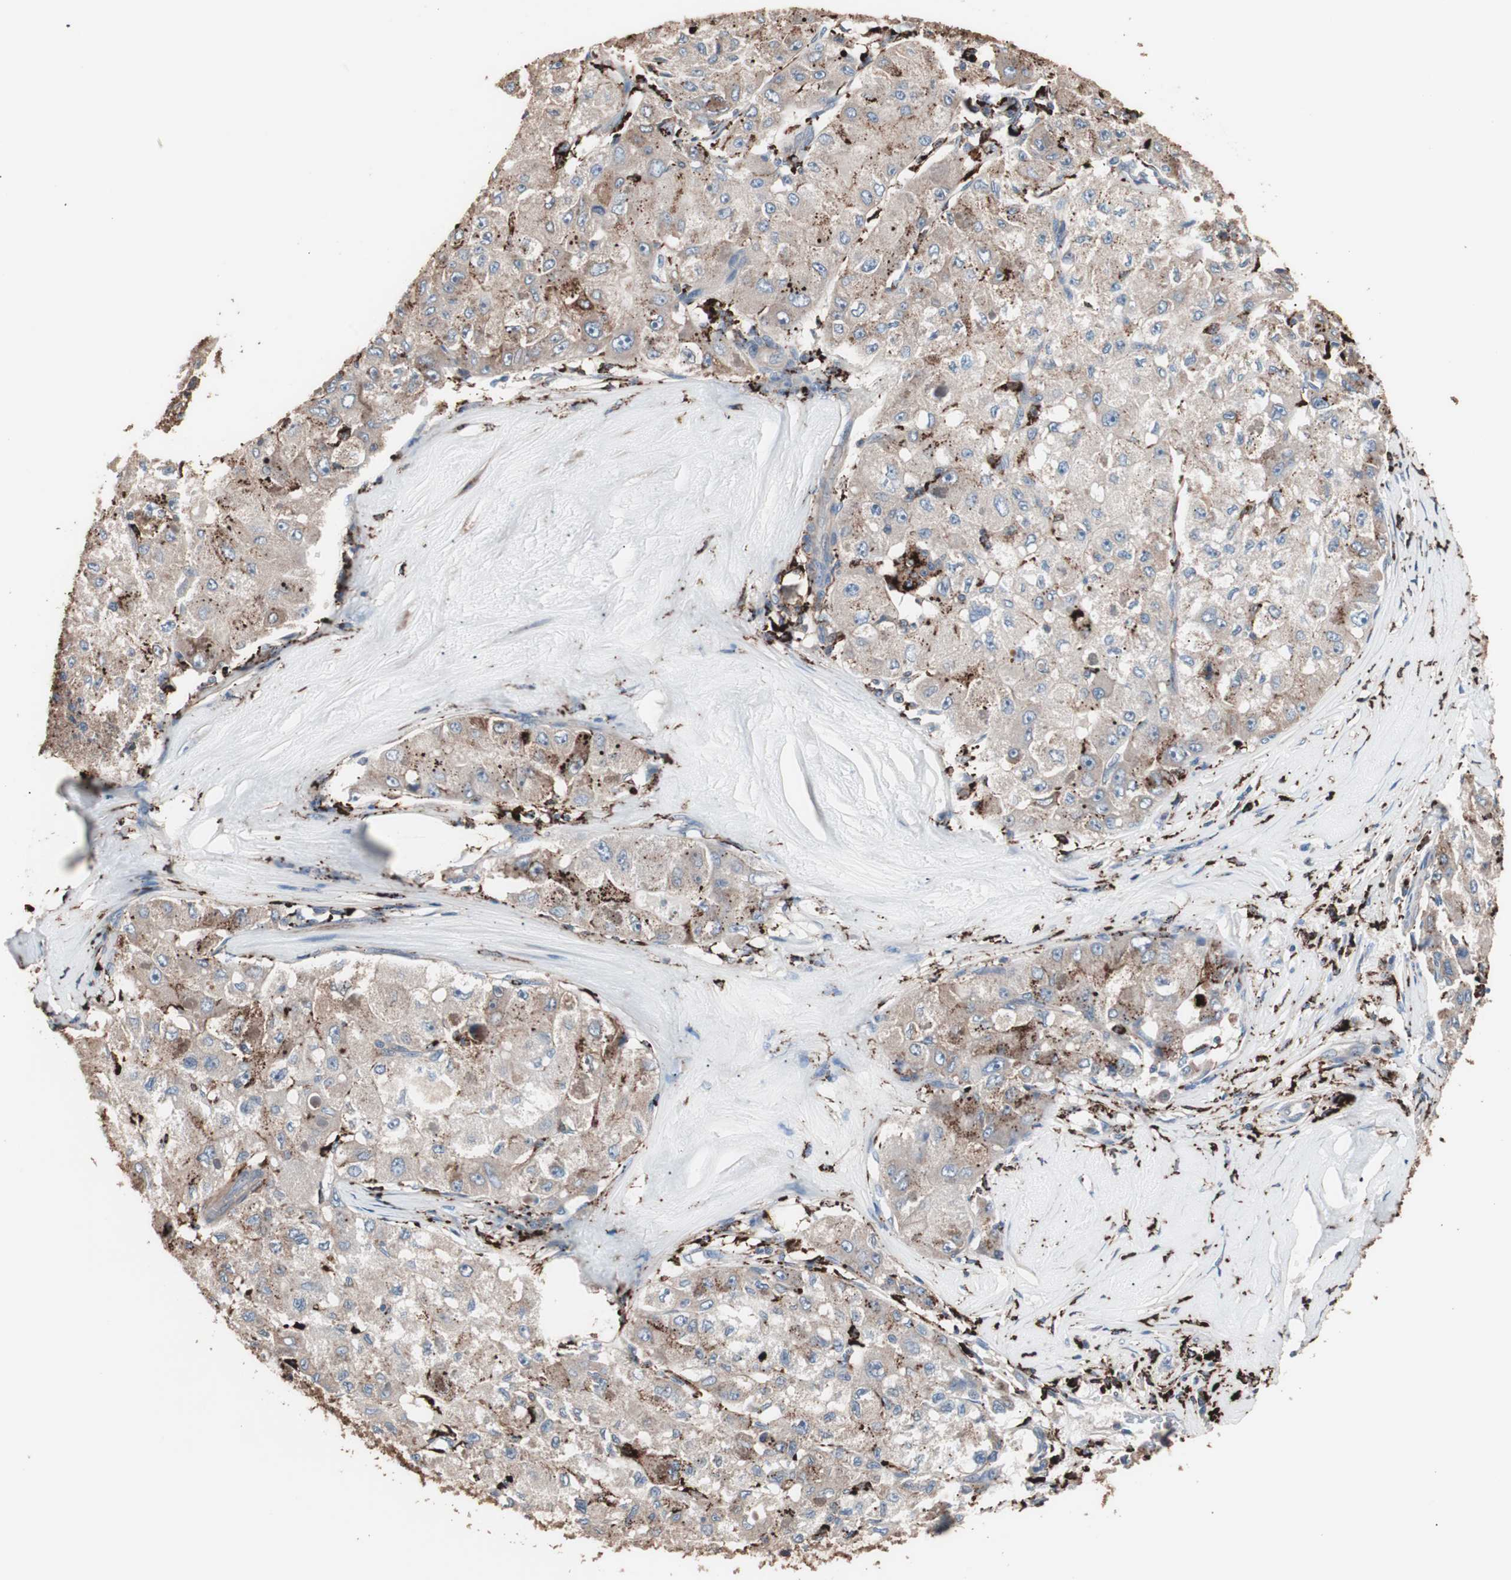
{"staining": {"intensity": "strong", "quantity": ">75%", "location": "cytoplasmic/membranous"}, "tissue": "liver cancer", "cell_type": "Tumor cells", "image_type": "cancer", "snomed": [{"axis": "morphology", "description": "Carcinoma, Hepatocellular, NOS"}, {"axis": "topography", "description": "Liver"}], "caption": "About >75% of tumor cells in human hepatocellular carcinoma (liver) exhibit strong cytoplasmic/membranous protein staining as visualized by brown immunohistochemical staining.", "gene": "CCT3", "patient": {"sex": "male", "age": 80}}